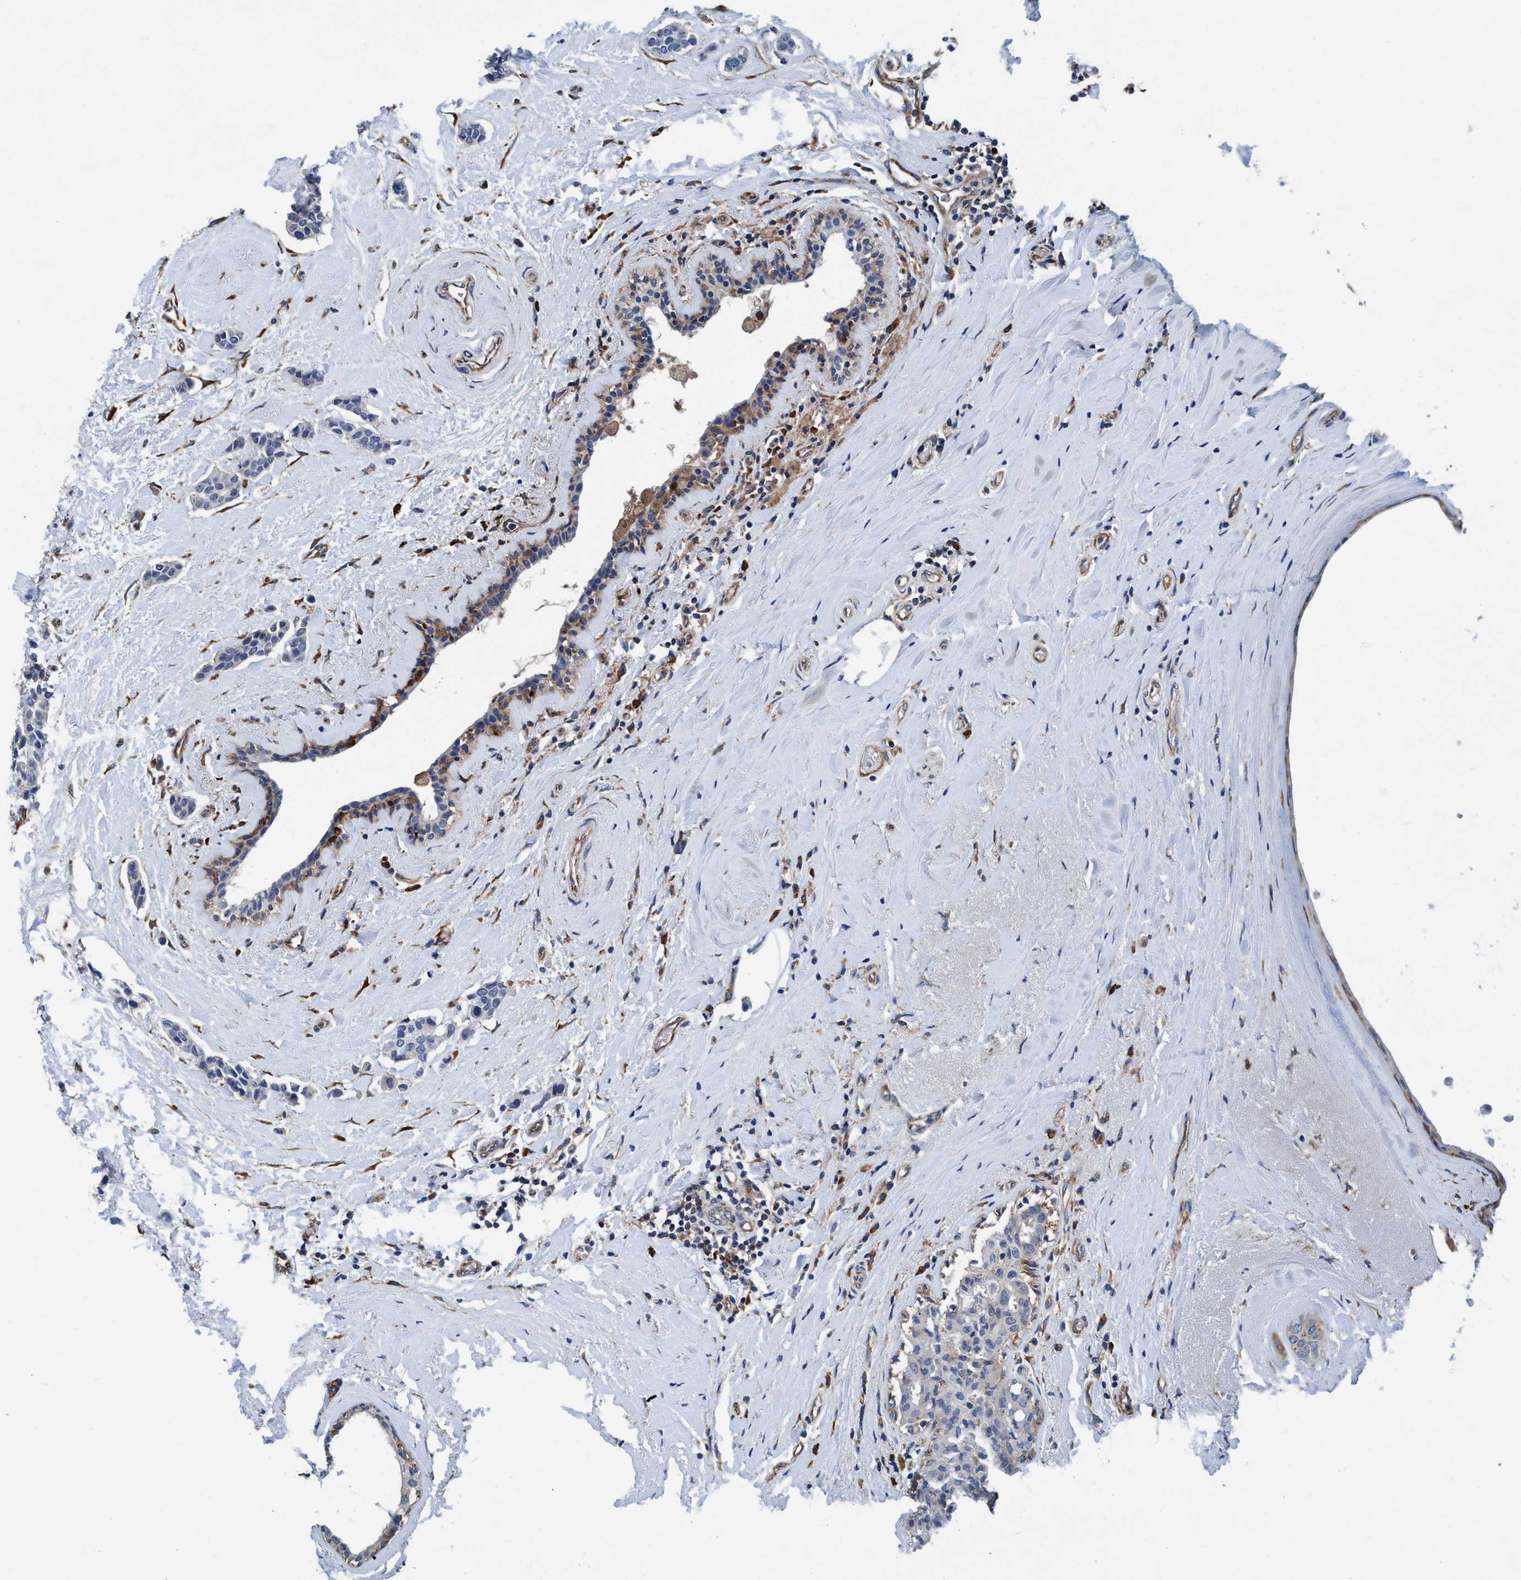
{"staining": {"intensity": "weak", "quantity": "<25%", "location": "cytoplasmic/membranous"}, "tissue": "breast cancer", "cell_type": "Tumor cells", "image_type": "cancer", "snomed": [{"axis": "morphology", "description": "Duct carcinoma"}, {"axis": "topography", "description": "Breast"}], "caption": "High magnification brightfield microscopy of breast cancer (invasive ductal carcinoma) stained with DAB (3,3'-diaminobenzidine) (brown) and counterstained with hematoxylin (blue): tumor cells show no significant positivity.", "gene": "ENDOG", "patient": {"sex": "female", "age": 55}}